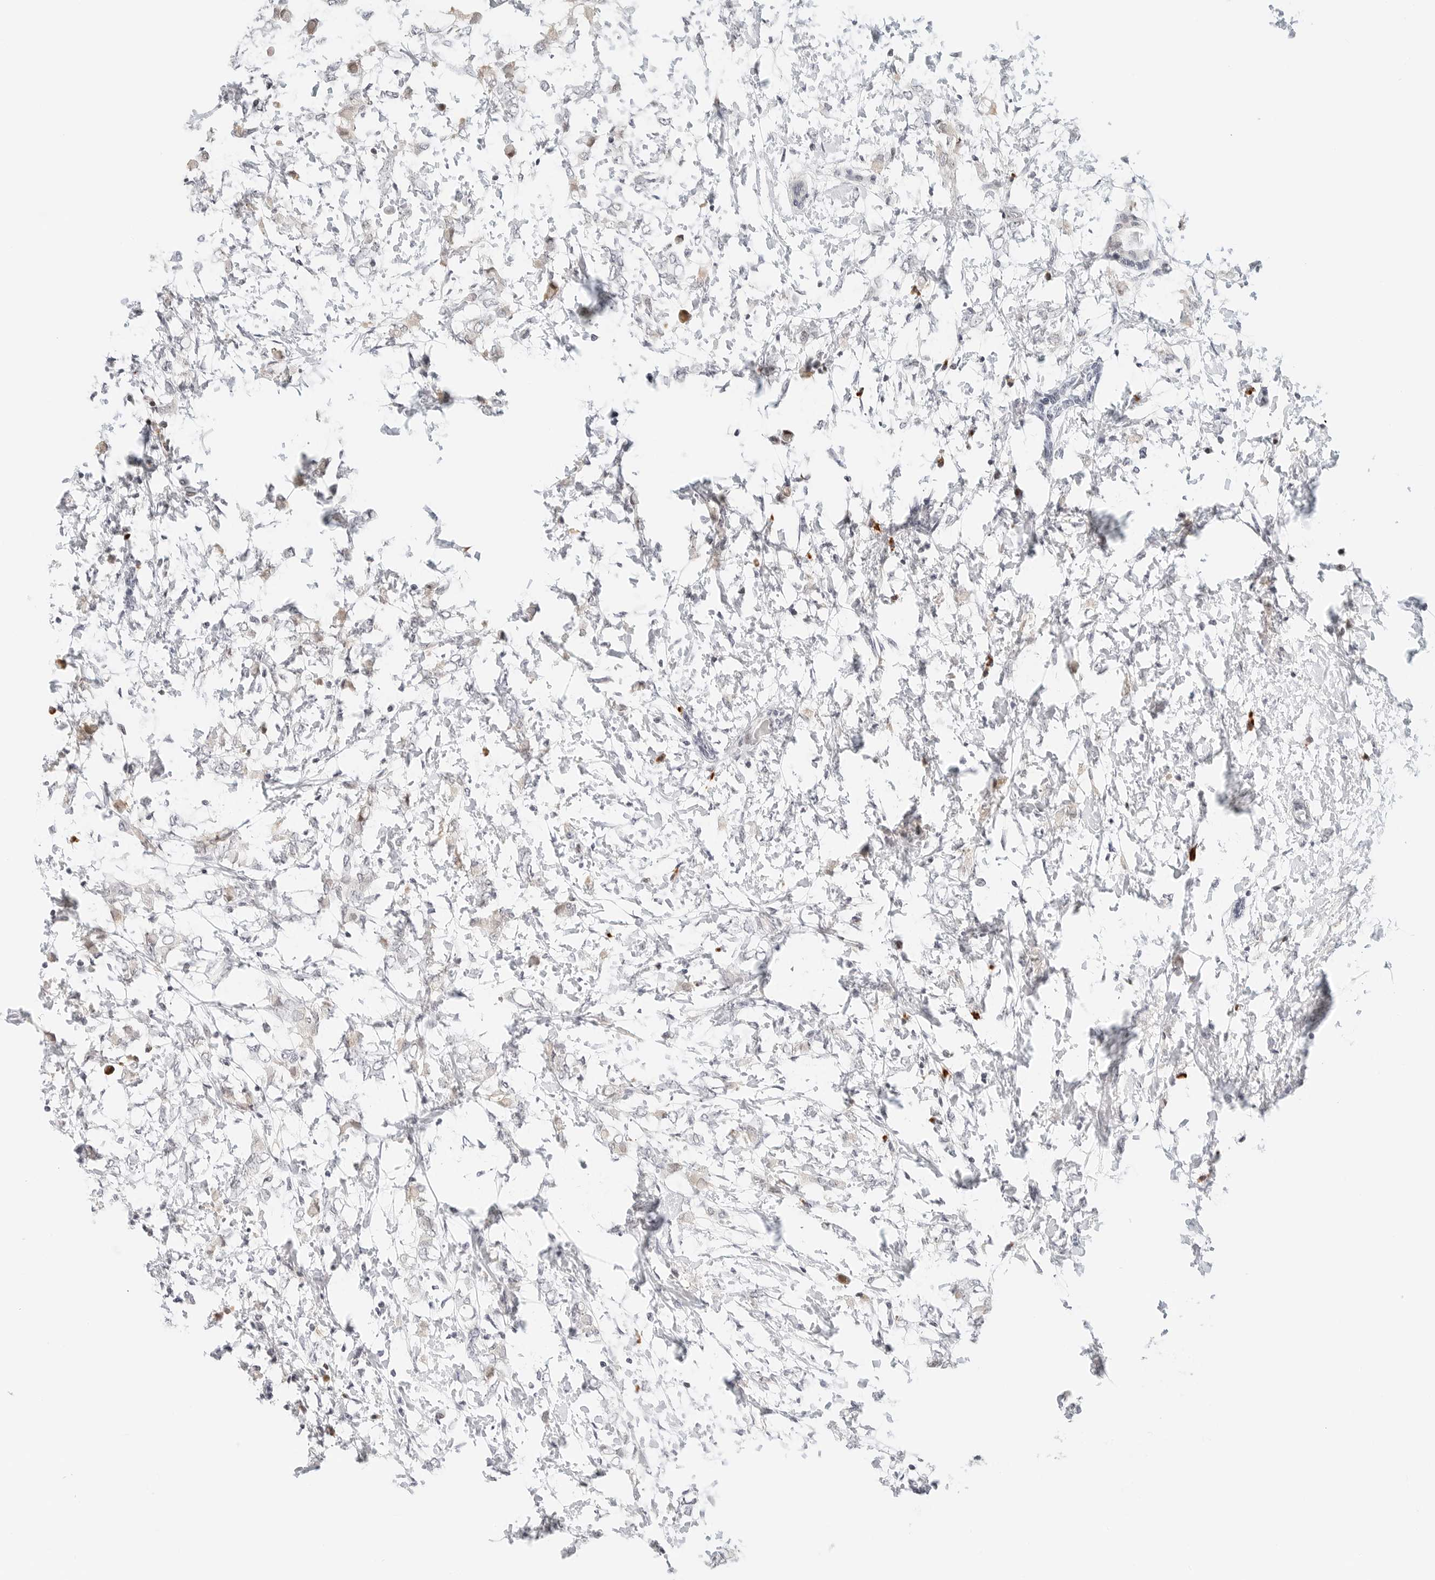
{"staining": {"intensity": "negative", "quantity": "none", "location": "none"}, "tissue": "breast cancer", "cell_type": "Tumor cells", "image_type": "cancer", "snomed": [{"axis": "morphology", "description": "Normal tissue, NOS"}, {"axis": "morphology", "description": "Lobular carcinoma"}, {"axis": "topography", "description": "Breast"}], "caption": "Immunohistochemistry (IHC) of breast lobular carcinoma displays no expression in tumor cells.", "gene": "PARP10", "patient": {"sex": "female", "age": 47}}